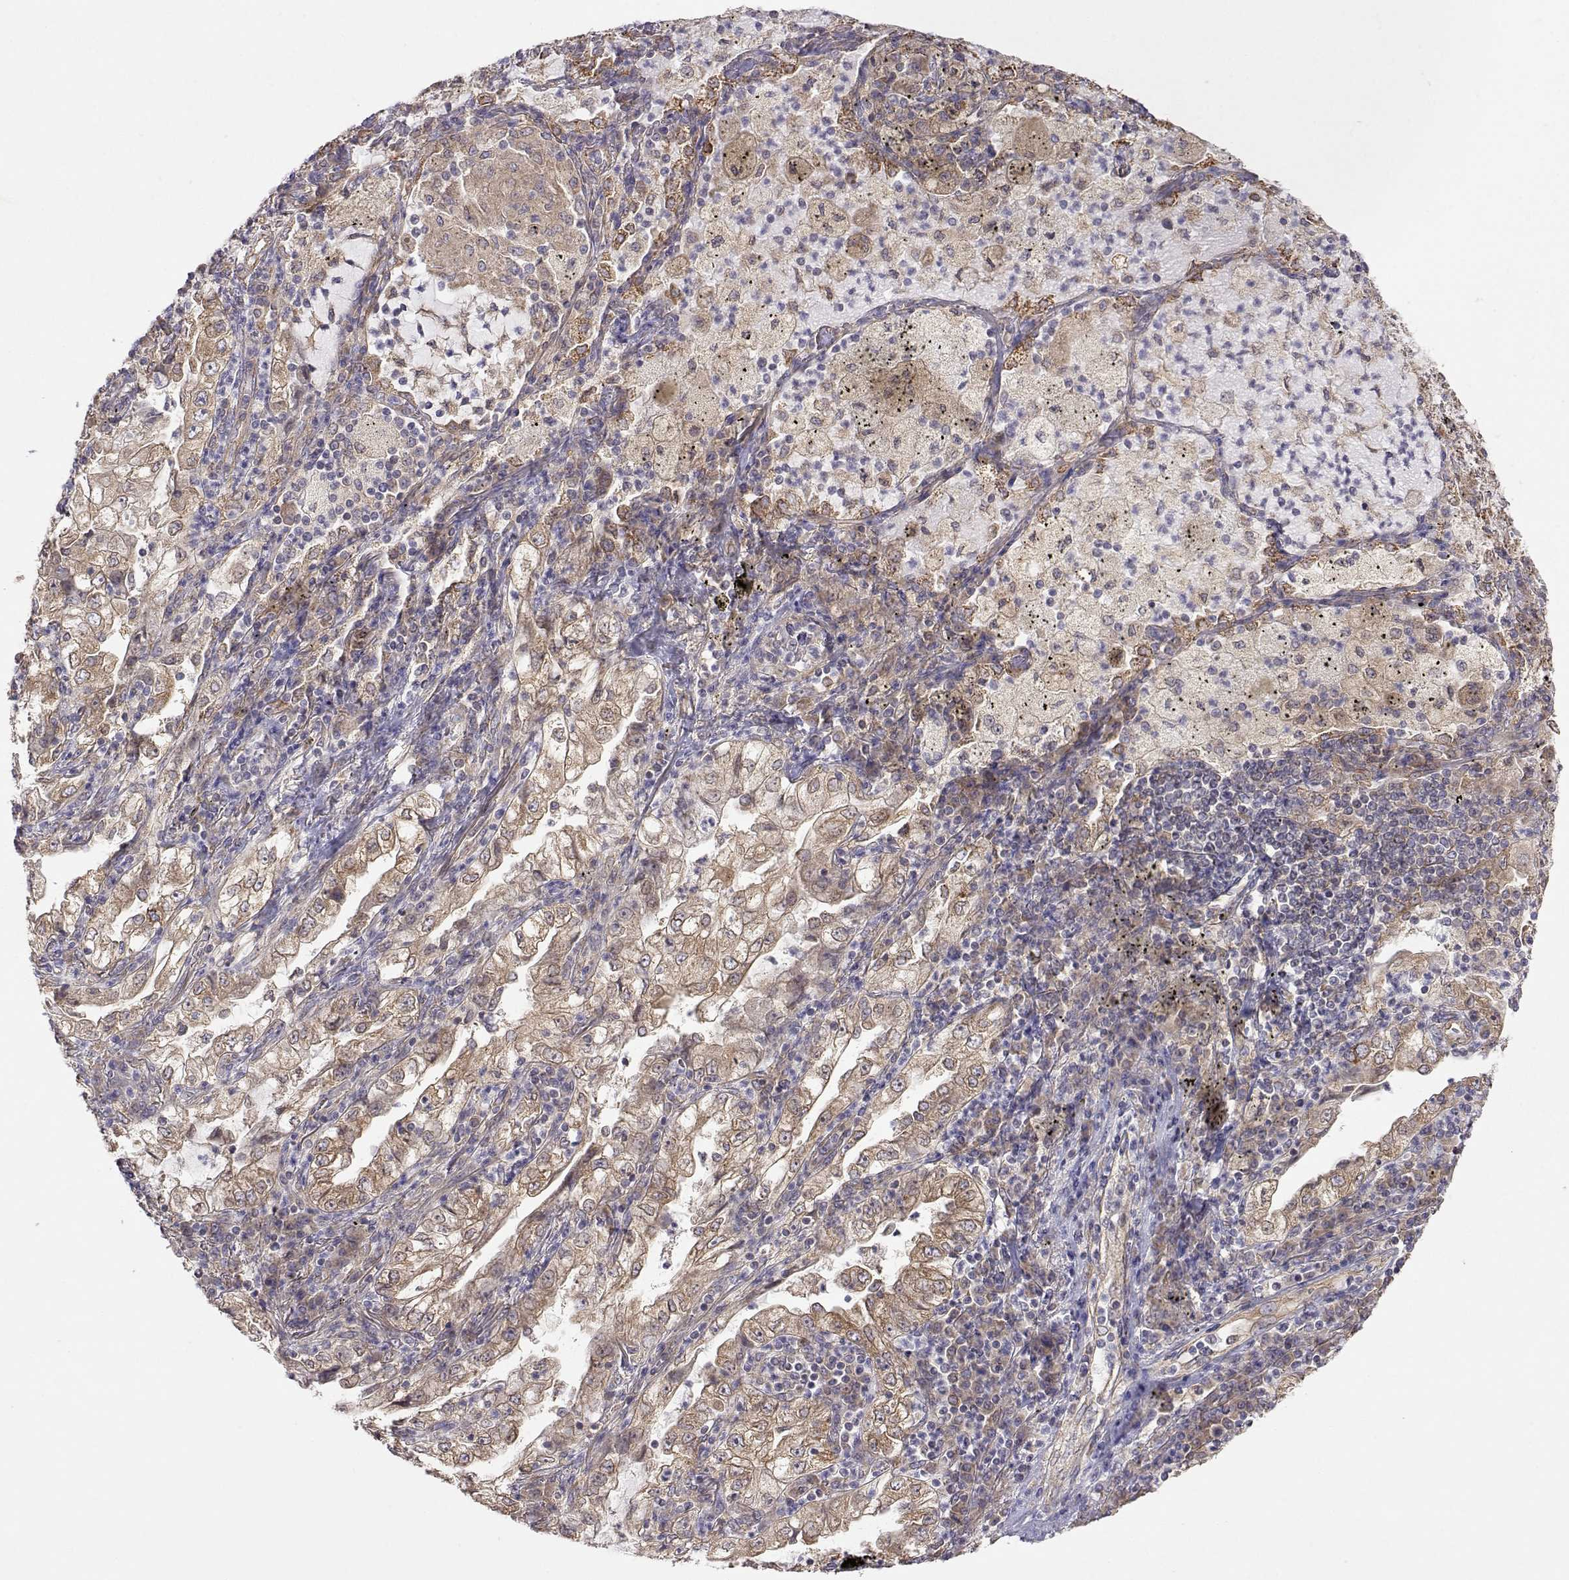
{"staining": {"intensity": "moderate", "quantity": ">75%", "location": "cytoplasmic/membranous"}, "tissue": "lung cancer", "cell_type": "Tumor cells", "image_type": "cancer", "snomed": [{"axis": "morphology", "description": "Adenocarcinoma, NOS"}, {"axis": "topography", "description": "Lung"}], "caption": "Moderate cytoplasmic/membranous staining for a protein is identified in approximately >75% of tumor cells of lung adenocarcinoma using immunohistochemistry (IHC).", "gene": "PAIP1", "patient": {"sex": "female", "age": 73}}